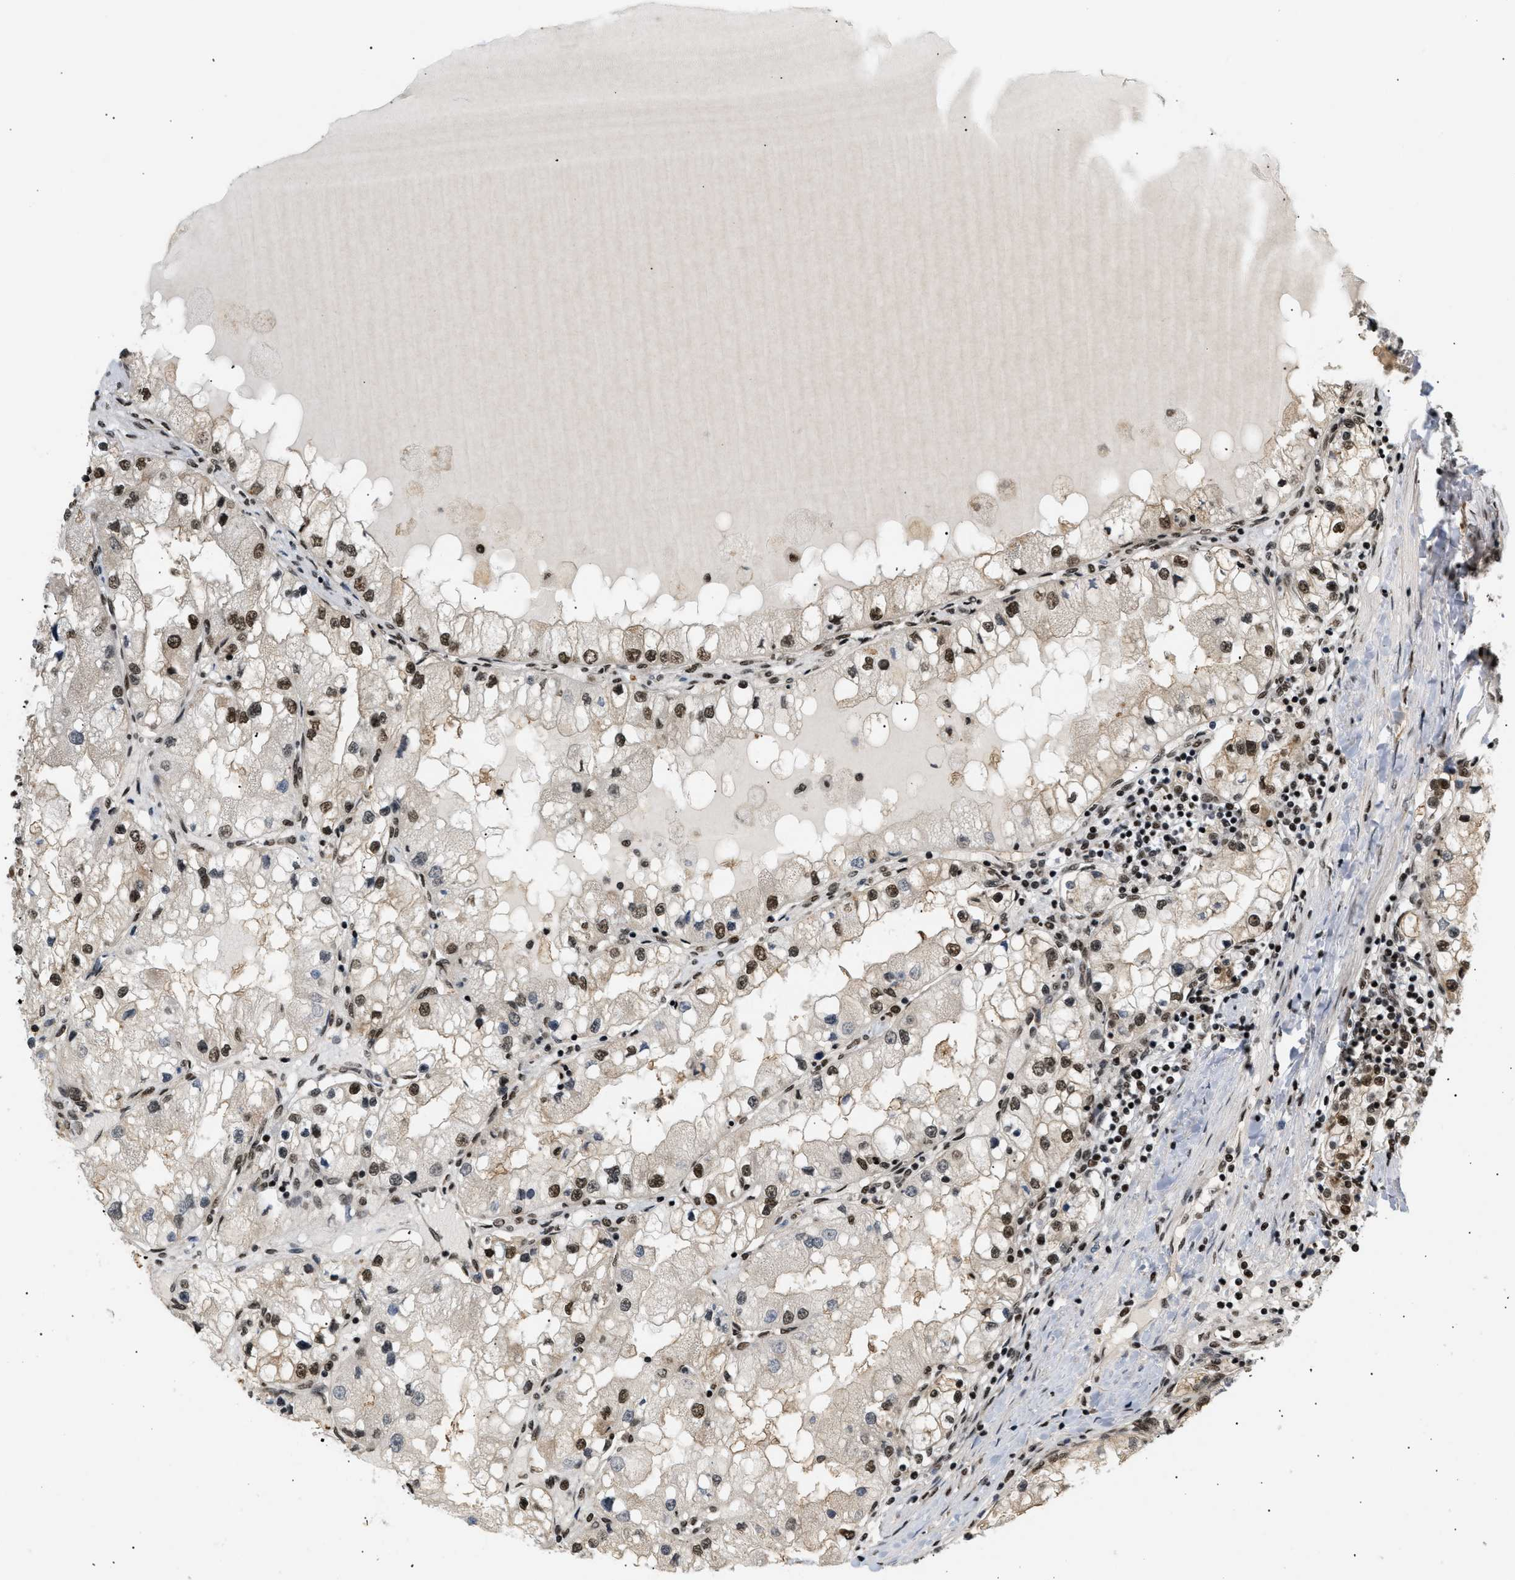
{"staining": {"intensity": "strong", "quantity": ">75%", "location": "nuclear"}, "tissue": "renal cancer", "cell_type": "Tumor cells", "image_type": "cancer", "snomed": [{"axis": "morphology", "description": "Adenocarcinoma, NOS"}, {"axis": "topography", "description": "Kidney"}], "caption": "Tumor cells show strong nuclear staining in about >75% of cells in renal cancer.", "gene": "RBM5", "patient": {"sex": "male", "age": 68}}